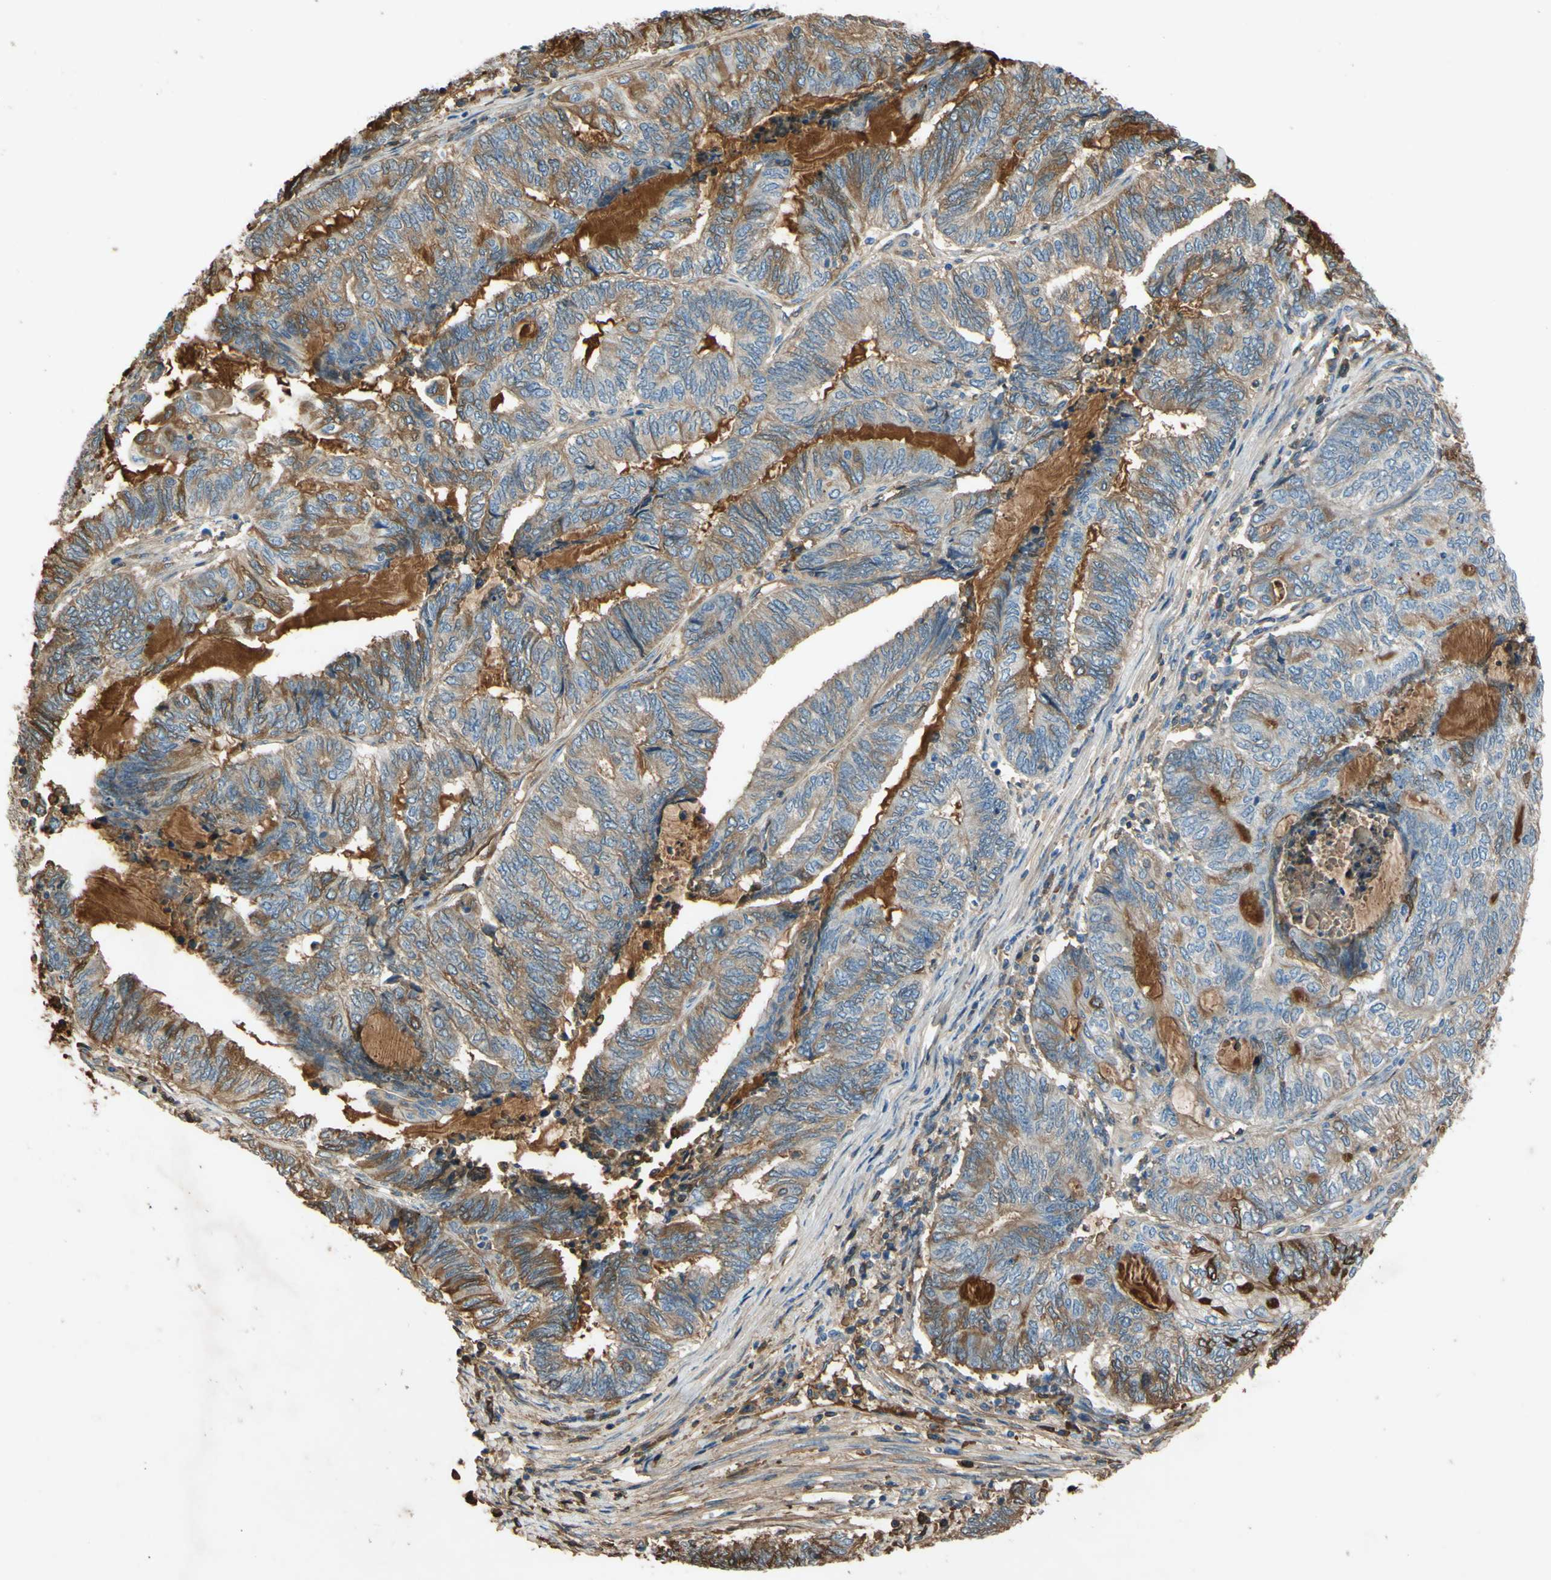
{"staining": {"intensity": "weak", "quantity": ">75%", "location": "cytoplasmic/membranous"}, "tissue": "endometrial cancer", "cell_type": "Tumor cells", "image_type": "cancer", "snomed": [{"axis": "morphology", "description": "Adenocarcinoma, NOS"}, {"axis": "topography", "description": "Uterus"}, {"axis": "topography", "description": "Endometrium"}], "caption": "Weak cytoplasmic/membranous expression is appreciated in about >75% of tumor cells in endometrial adenocarcinoma.", "gene": "TIMP2", "patient": {"sex": "female", "age": 70}}